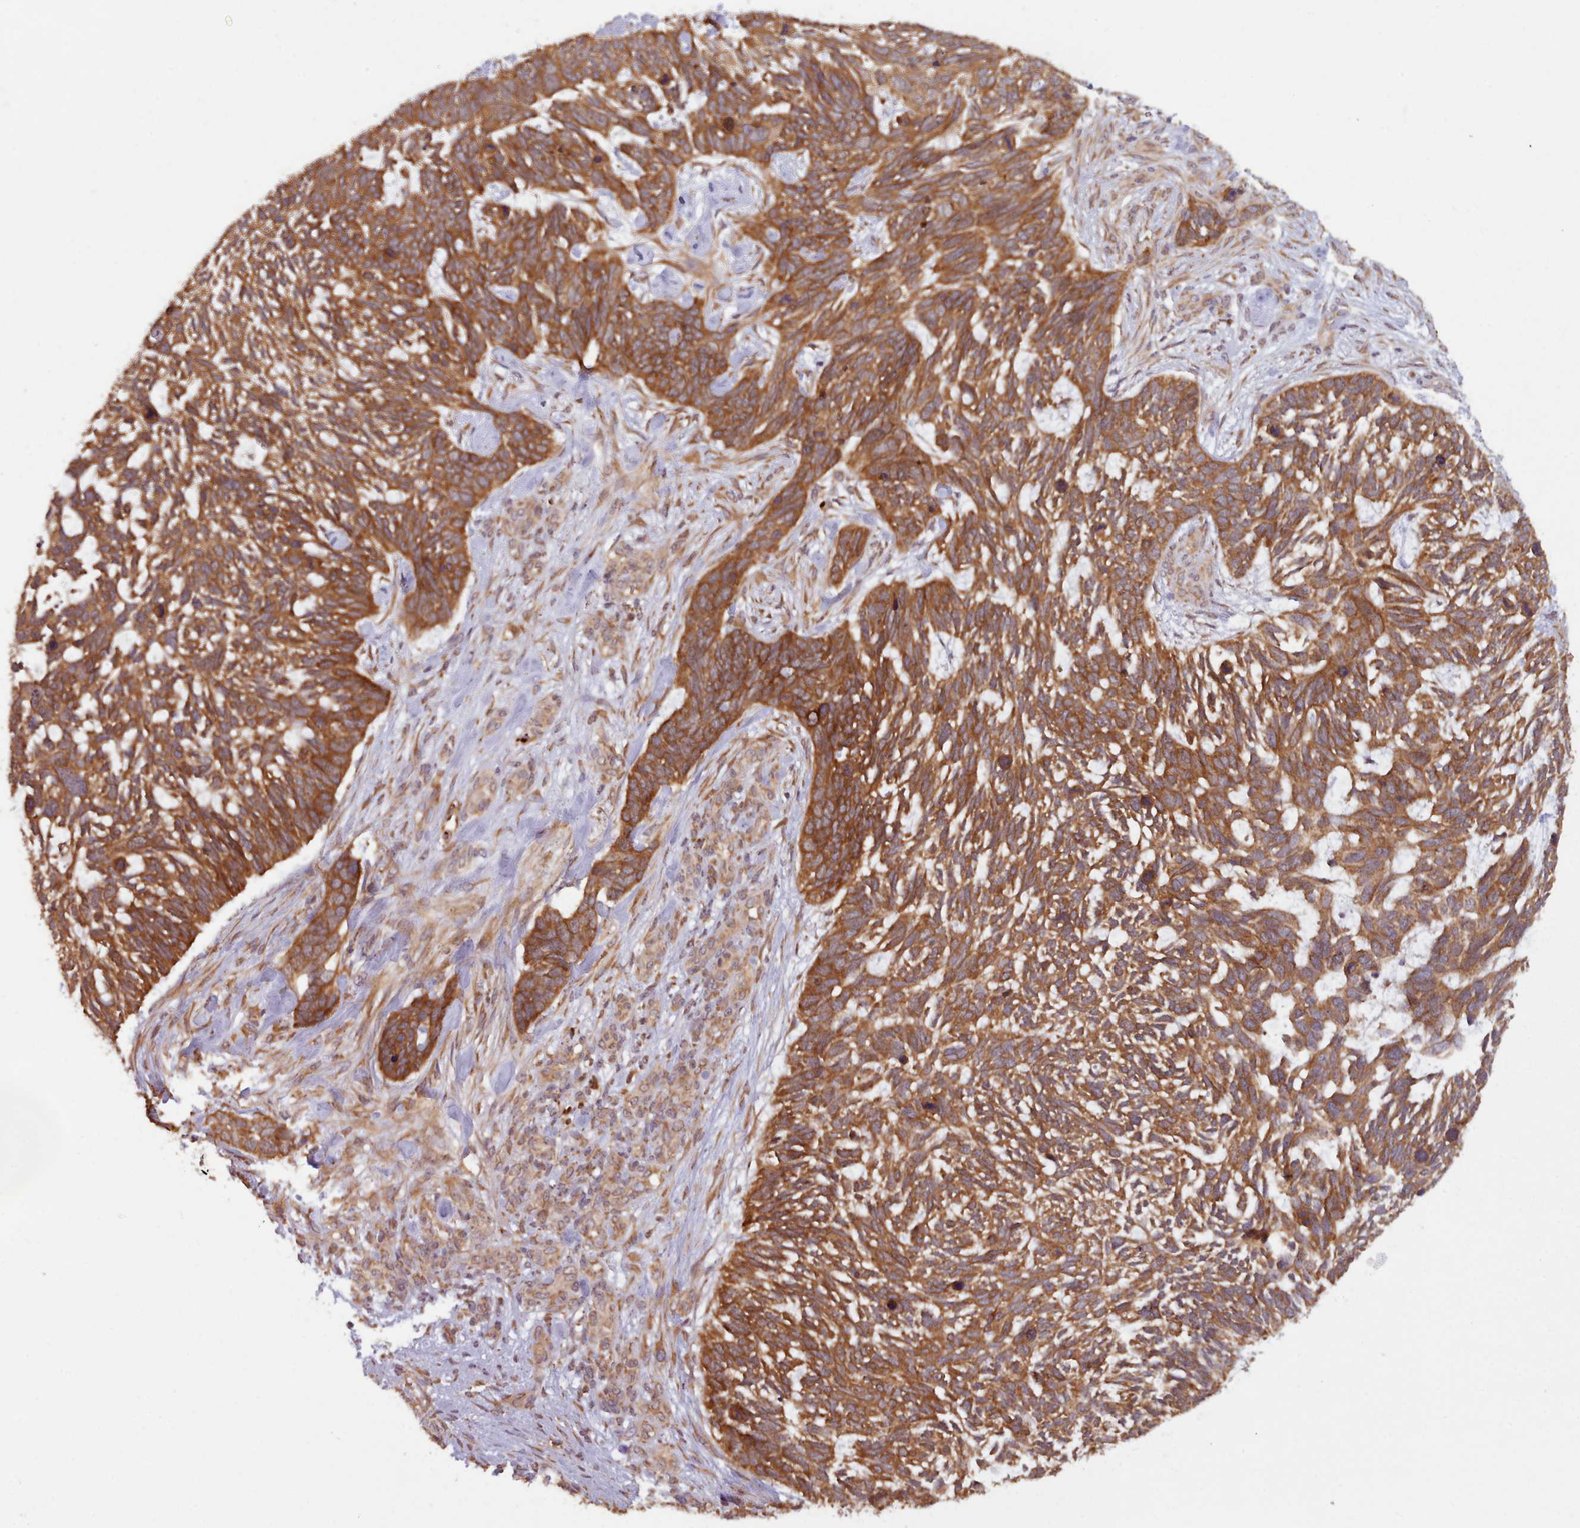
{"staining": {"intensity": "strong", "quantity": ">75%", "location": "cytoplasmic/membranous"}, "tissue": "skin cancer", "cell_type": "Tumor cells", "image_type": "cancer", "snomed": [{"axis": "morphology", "description": "Basal cell carcinoma"}, {"axis": "topography", "description": "Skin"}], "caption": "A brown stain shows strong cytoplasmic/membranous positivity of a protein in skin cancer (basal cell carcinoma) tumor cells.", "gene": "CRYBG1", "patient": {"sex": "male", "age": 88}}